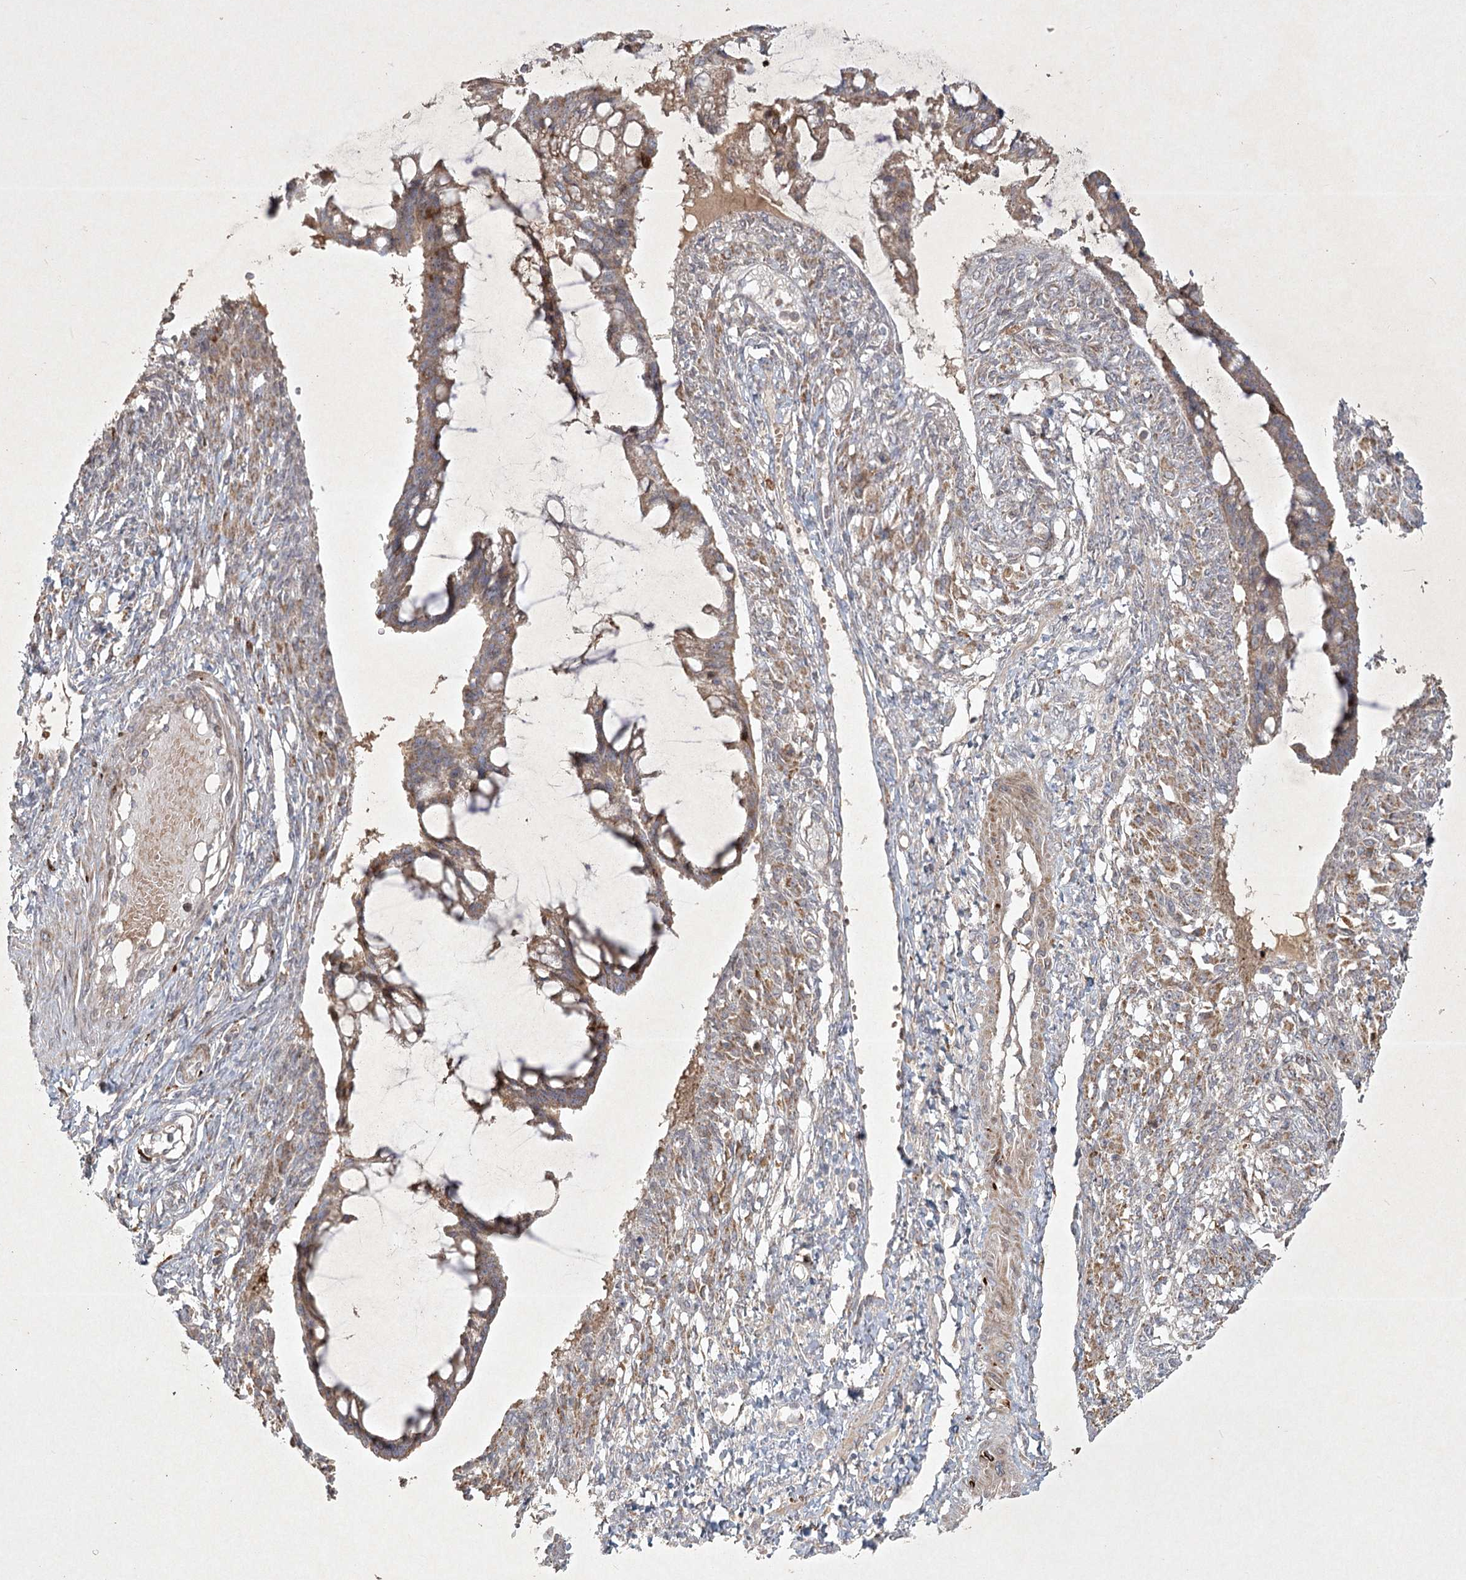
{"staining": {"intensity": "moderate", "quantity": ">75%", "location": "cytoplasmic/membranous"}, "tissue": "ovarian cancer", "cell_type": "Tumor cells", "image_type": "cancer", "snomed": [{"axis": "morphology", "description": "Cystadenocarcinoma, mucinous, NOS"}, {"axis": "topography", "description": "Ovary"}], "caption": "Tumor cells demonstrate medium levels of moderate cytoplasmic/membranous staining in approximately >75% of cells in mucinous cystadenocarcinoma (ovarian).", "gene": "KBTBD4", "patient": {"sex": "female", "age": 73}}